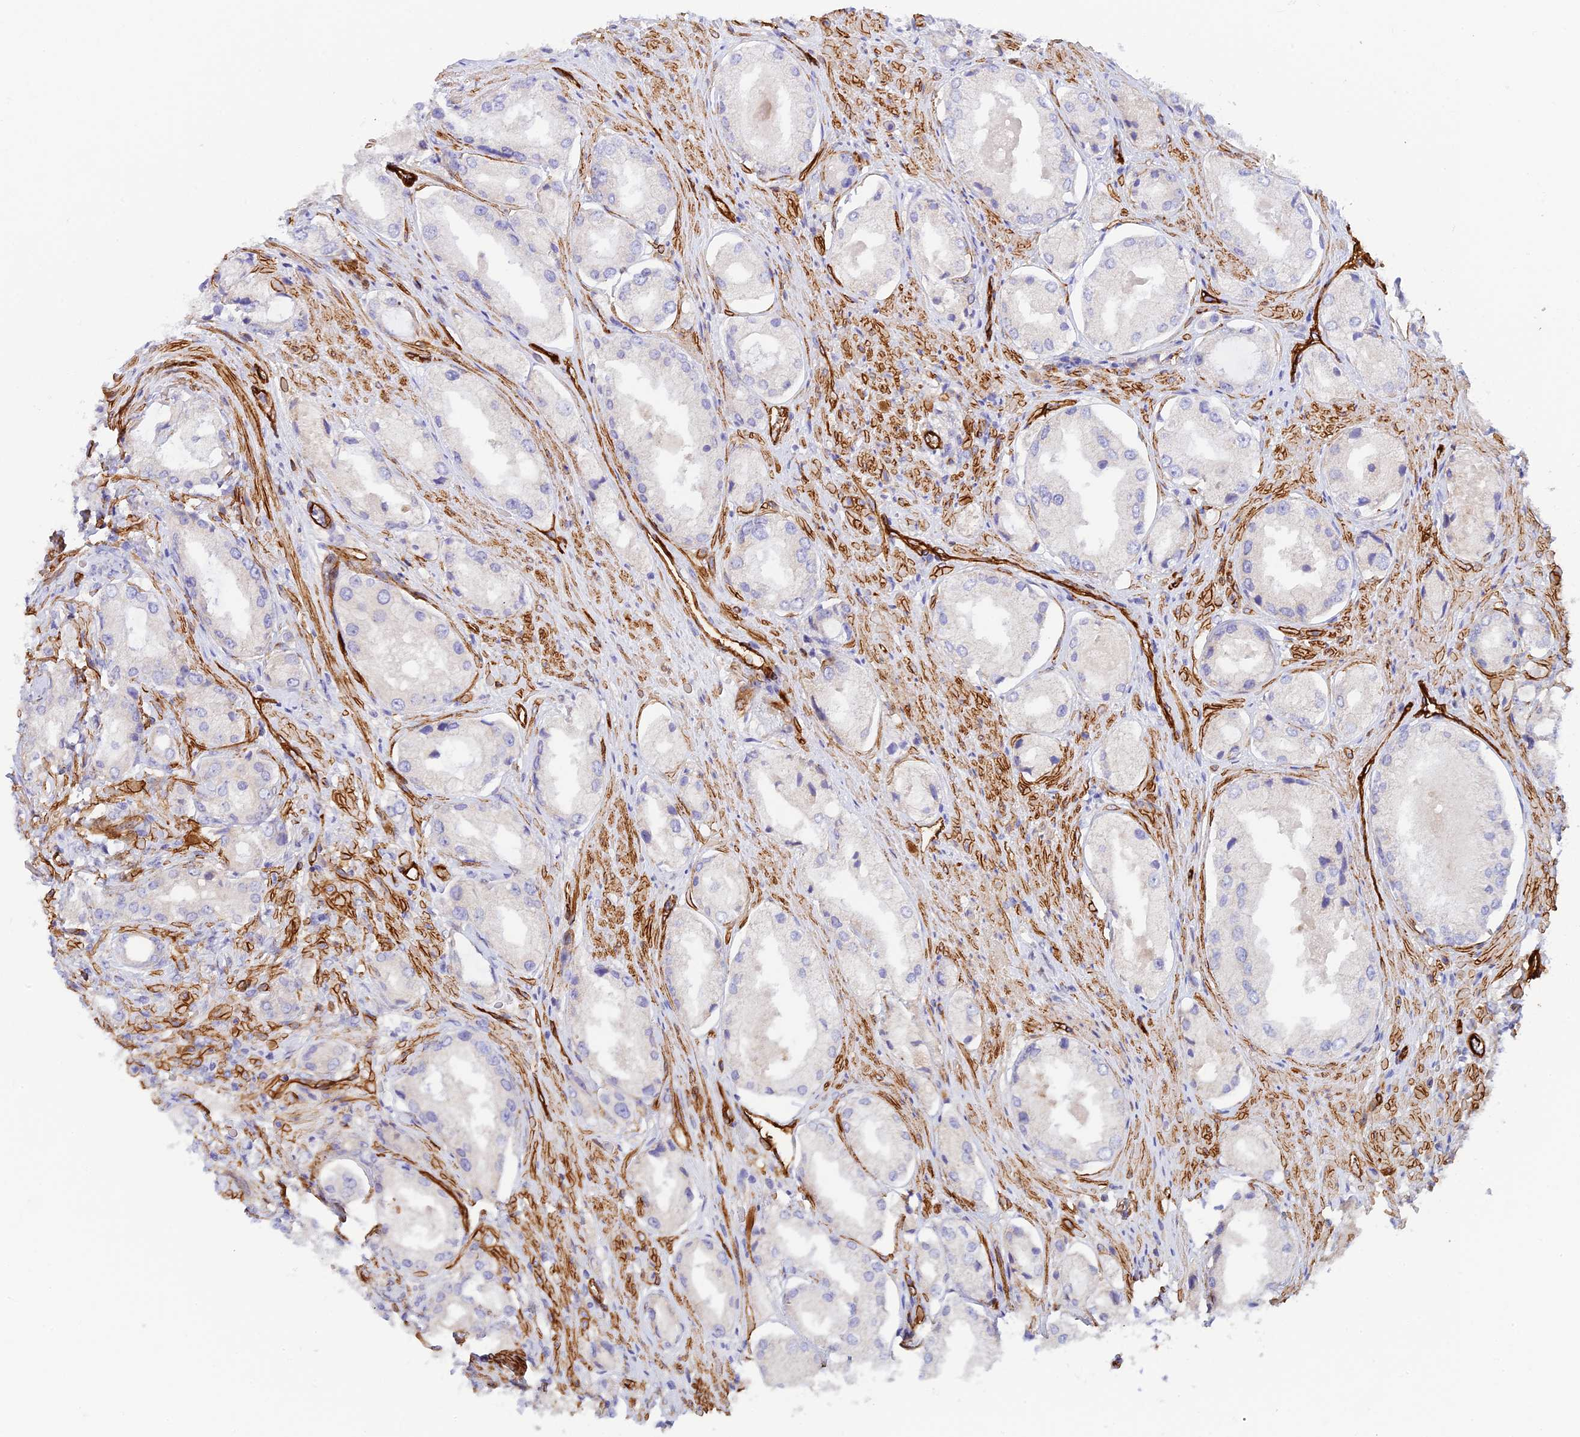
{"staining": {"intensity": "negative", "quantity": "none", "location": "none"}, "tissue": "prostate cancer", "cell_type": "Tumor cells", "image_type": "cancer", "snomed": [{"axis": "morphology", "description": "Adenocarcinoma, Low grade"}, {"axis": "topography", "description": "Prostate"}], "caption": "High magnification brightfield microscopy of adenocarcinoma (low-grade) (prostate) stained with DAB (brown) and counterstained with hematoxylin (blue): tumor cells show no significant expression.", "gene": "MYO9A", "patient": {"sex": "male", "age": 68}}